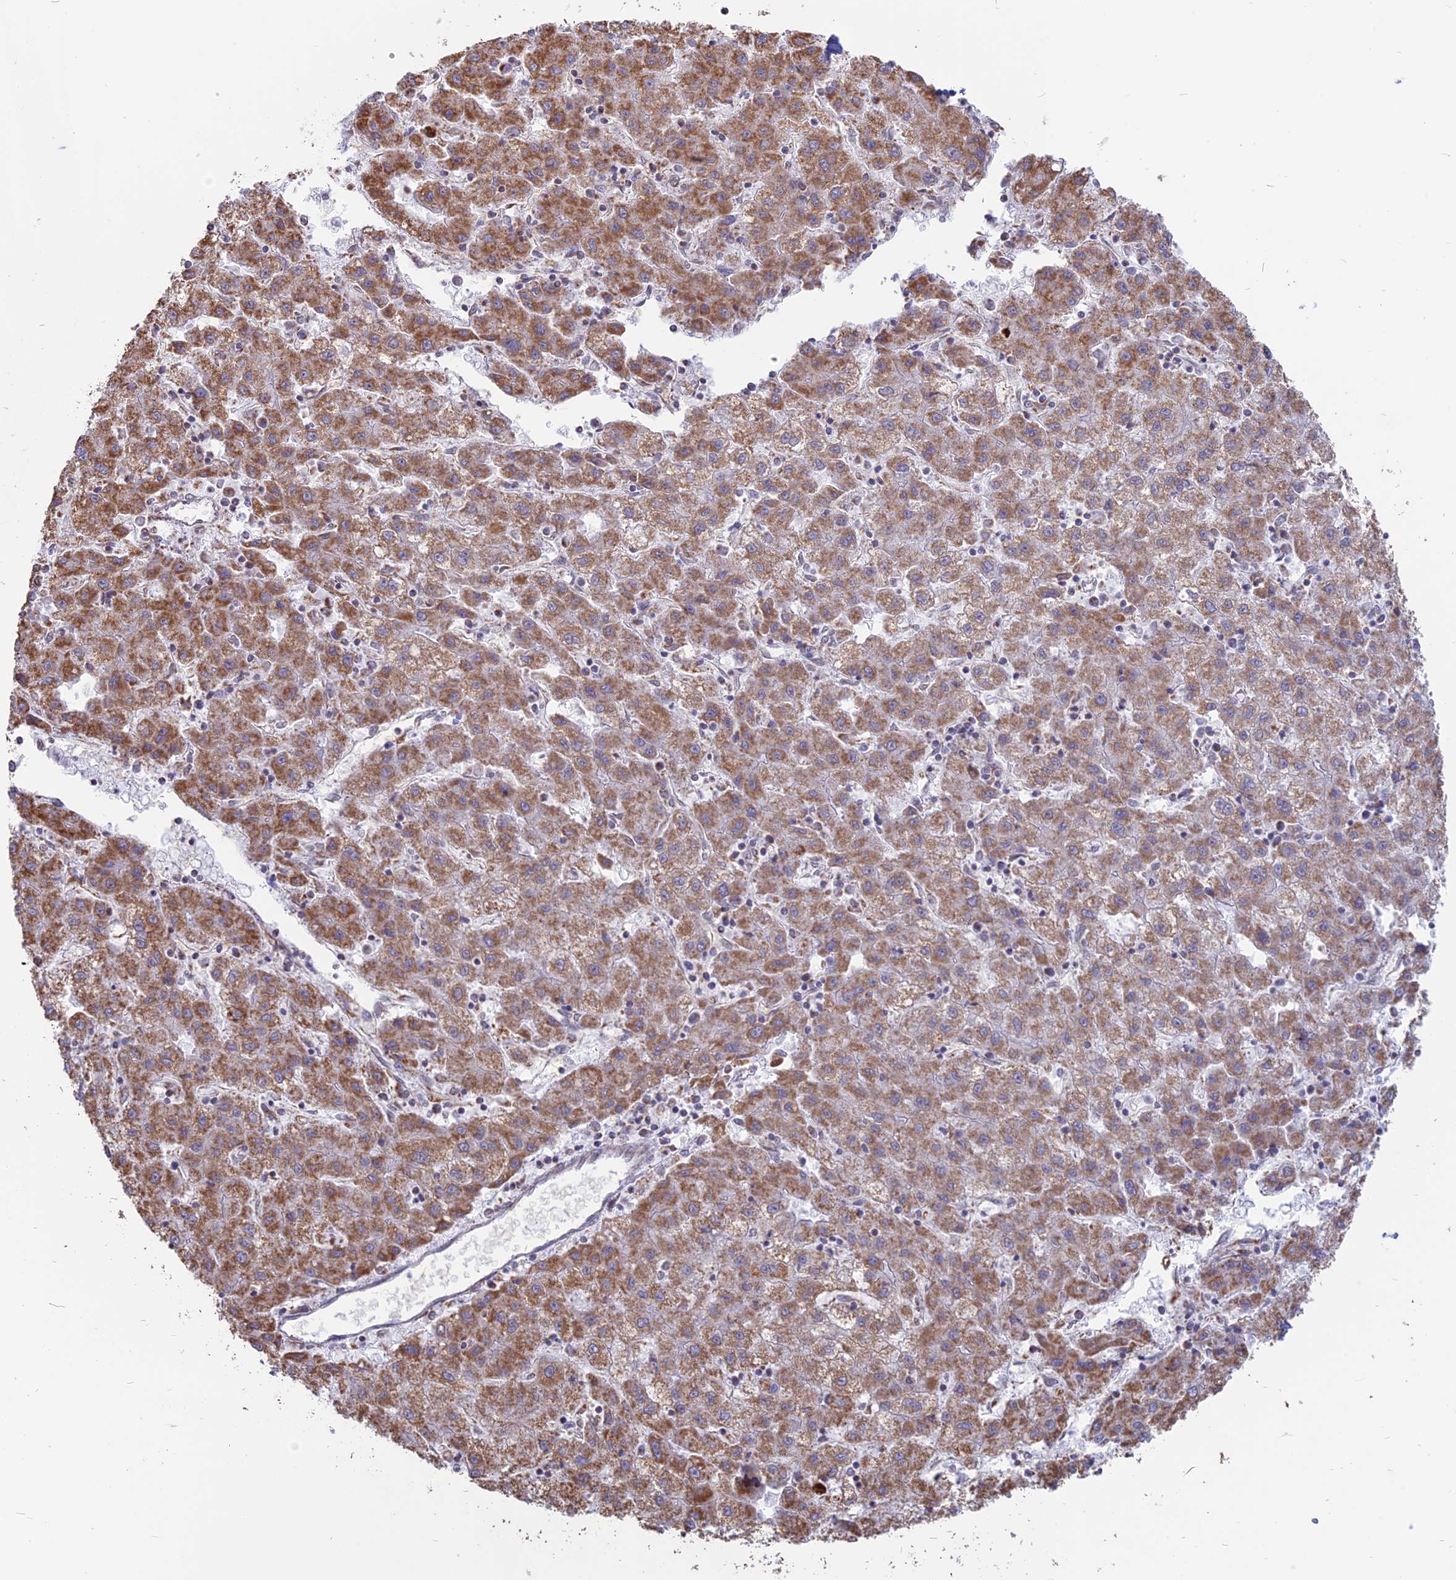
{"staining": {"intensity": "moderate", "quantity": ">75%", "location": "cytoplasmic/membranous"}, "tissue": "liver cancer", "cell_type": "Tumor cells", "image_type": "cancer", "snomed": [{"axis": "morphology", "description": "Carcinoma, Hepatocellular, NOS"}, {"axis": "topography", "description": "Liver"}], "caption": "This image shows immunohistochemistry staining of human liver hepatocellular carcinoma, with medium moderate cytoplasmic/membranous expression in approximately >75% of tumor cells.", "gene": "ARHGAP40", "patient": {"sex": "male", "age": 72}}